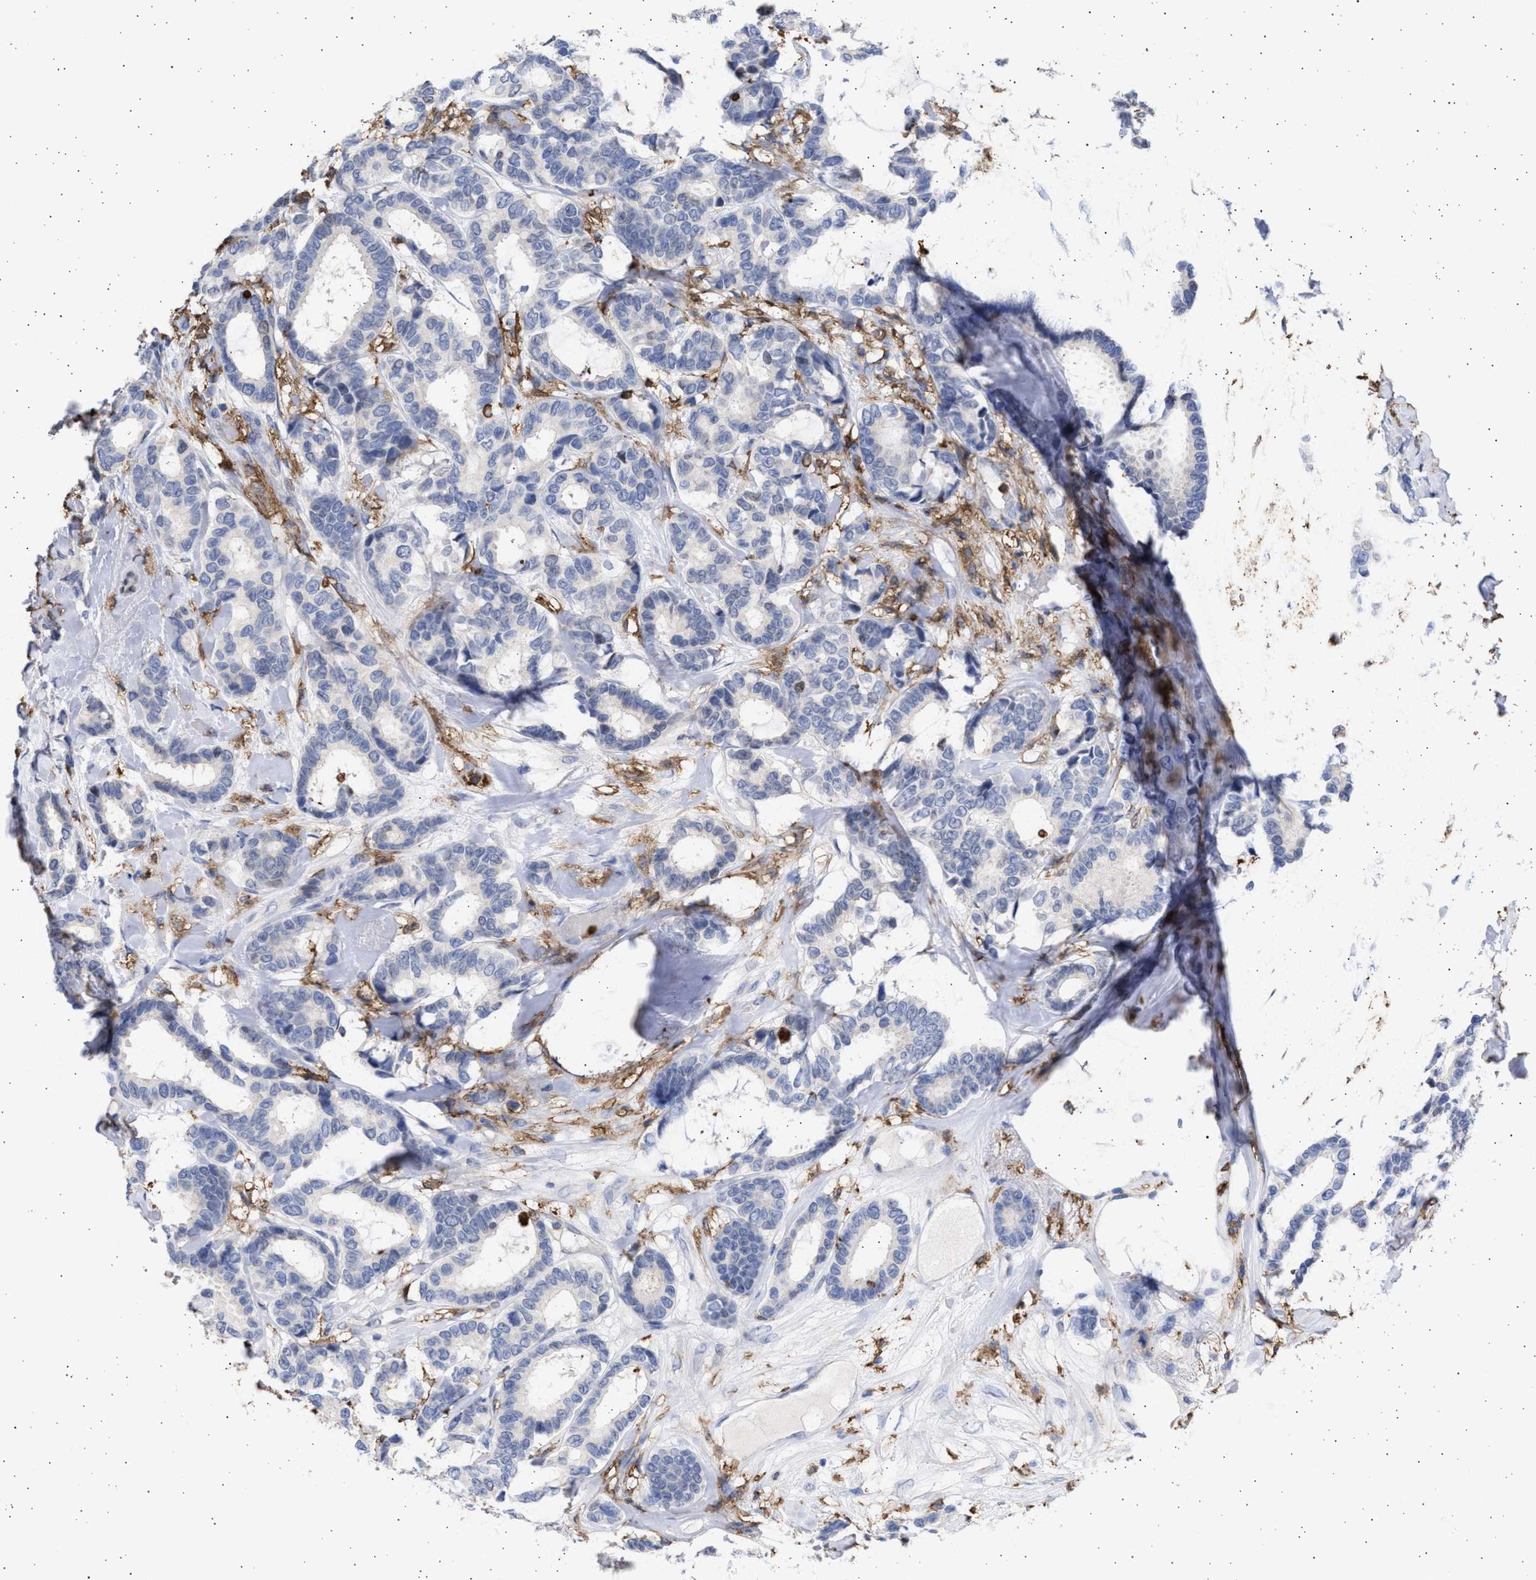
{"staining": {"intensity": "negative", "quantity": "none", "location": "none"}, "tissue": "breast cancer", "cell_type": "Tumor cells", "image_type": "cancer", "snomed": [{"axis": "morphology", "description": "Duct carcinoma"}, {"axis": "topography", "description": "Breast"}], "caption": "Immunohistochemistry photomicrograph of neoplastic tissue: breast infiltrating ductal carcinoma stained with DAB (3,3'-diaminobenzidine) exhibits no significant protein positivity in tumor cells.", "gene": "FCER1A", "patient": {"sex": "female", "age": 87}}